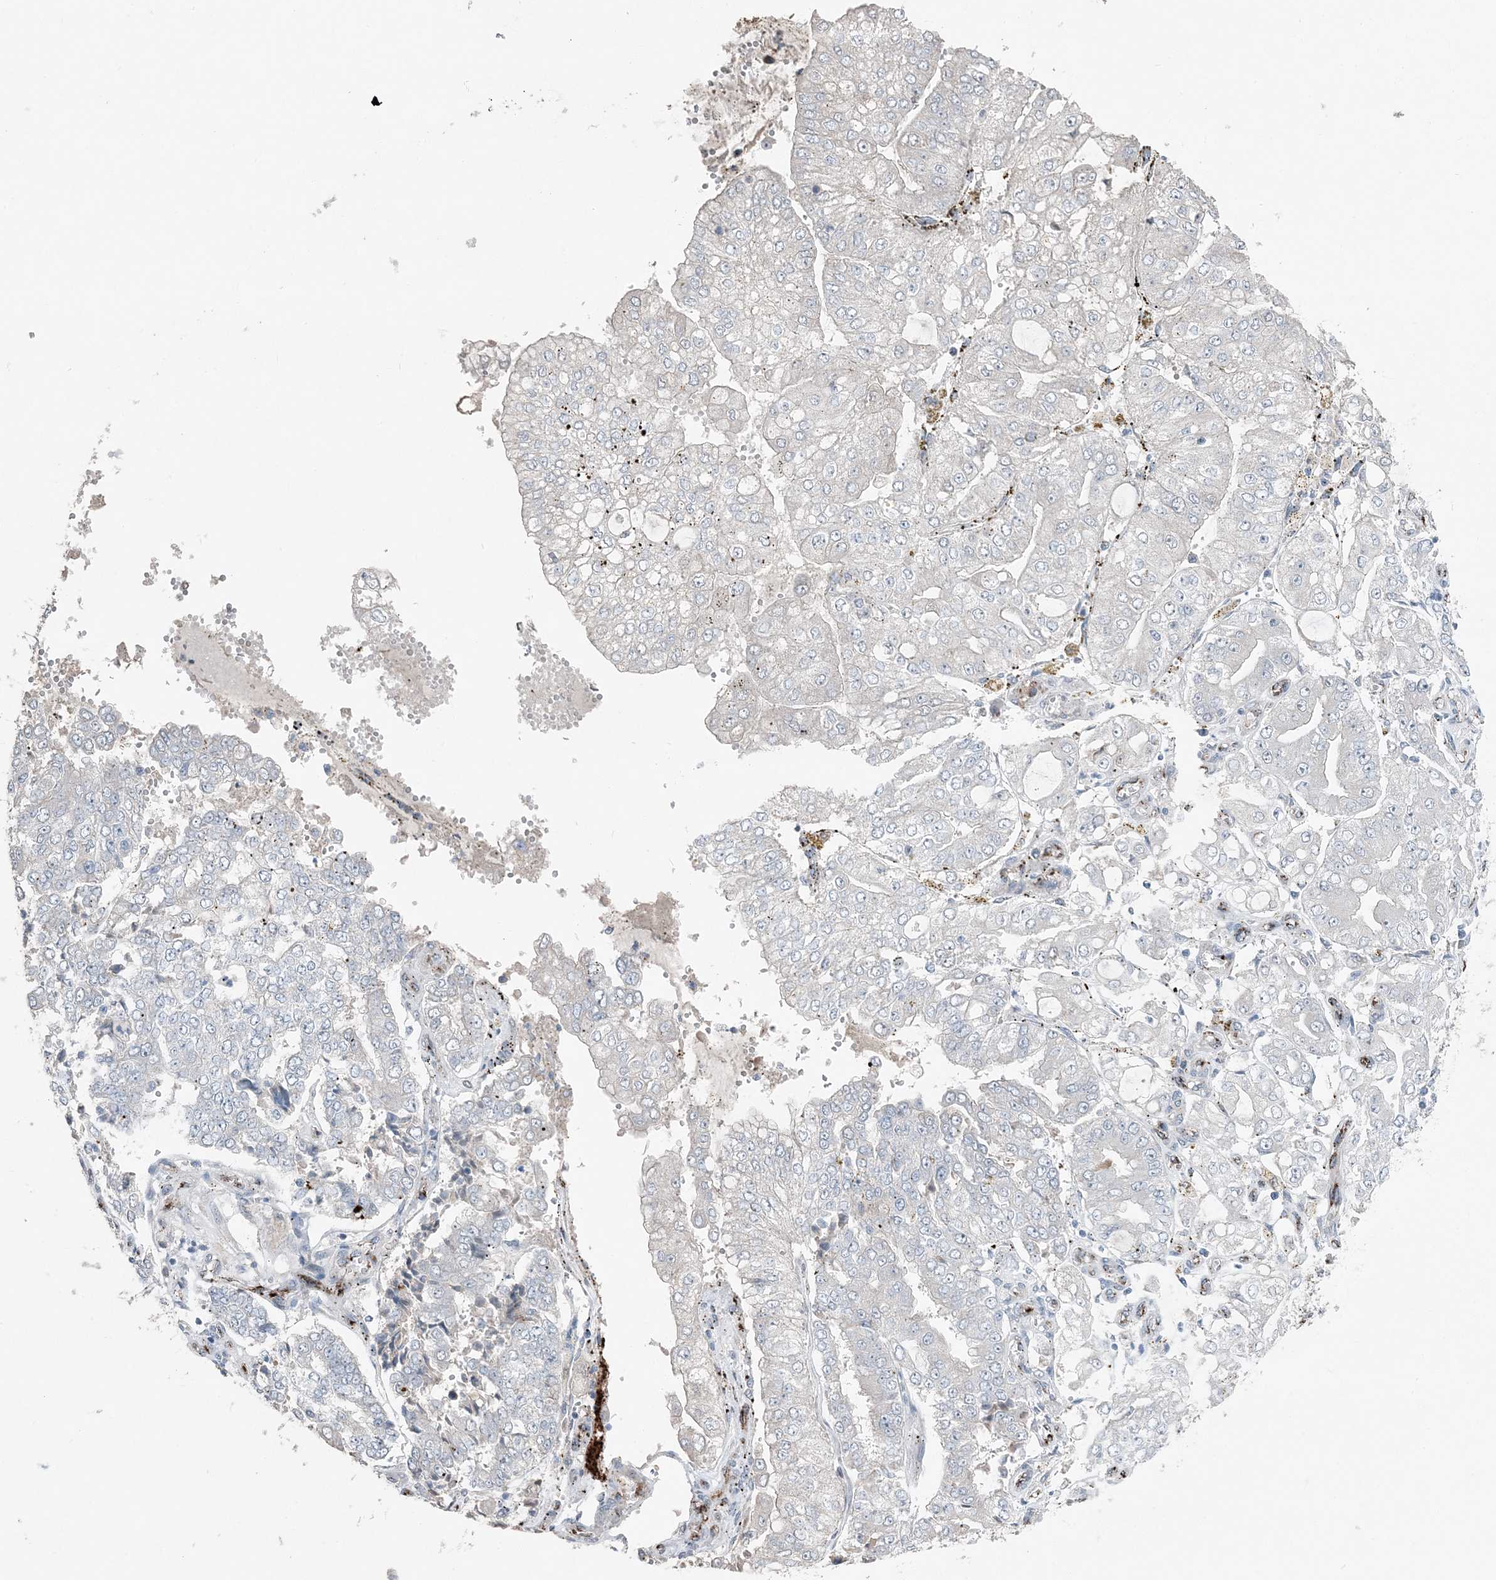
{"staining": {"intensity": "negative", "quantity": "none", "location": "none"}, "tissue": "stomach cancer", "cell_type": "Tumor cells", "image_type": "cancer", "snomed": [{"axis": "morphology", "description": "Adenocarcinoma, NOS"}, {"axis": "topography", "description": "Stomach"}], "caption": "Immunohistochemistry (IHC) of adenocarcinoma (stomach) shows no positivity in tumor cells. (DAB (3,3'-diaminobenzidine) immunohistochemistry, high magnification).", "gene": "ELOVL7", "patient": {"sex": "male", "age": 76}}